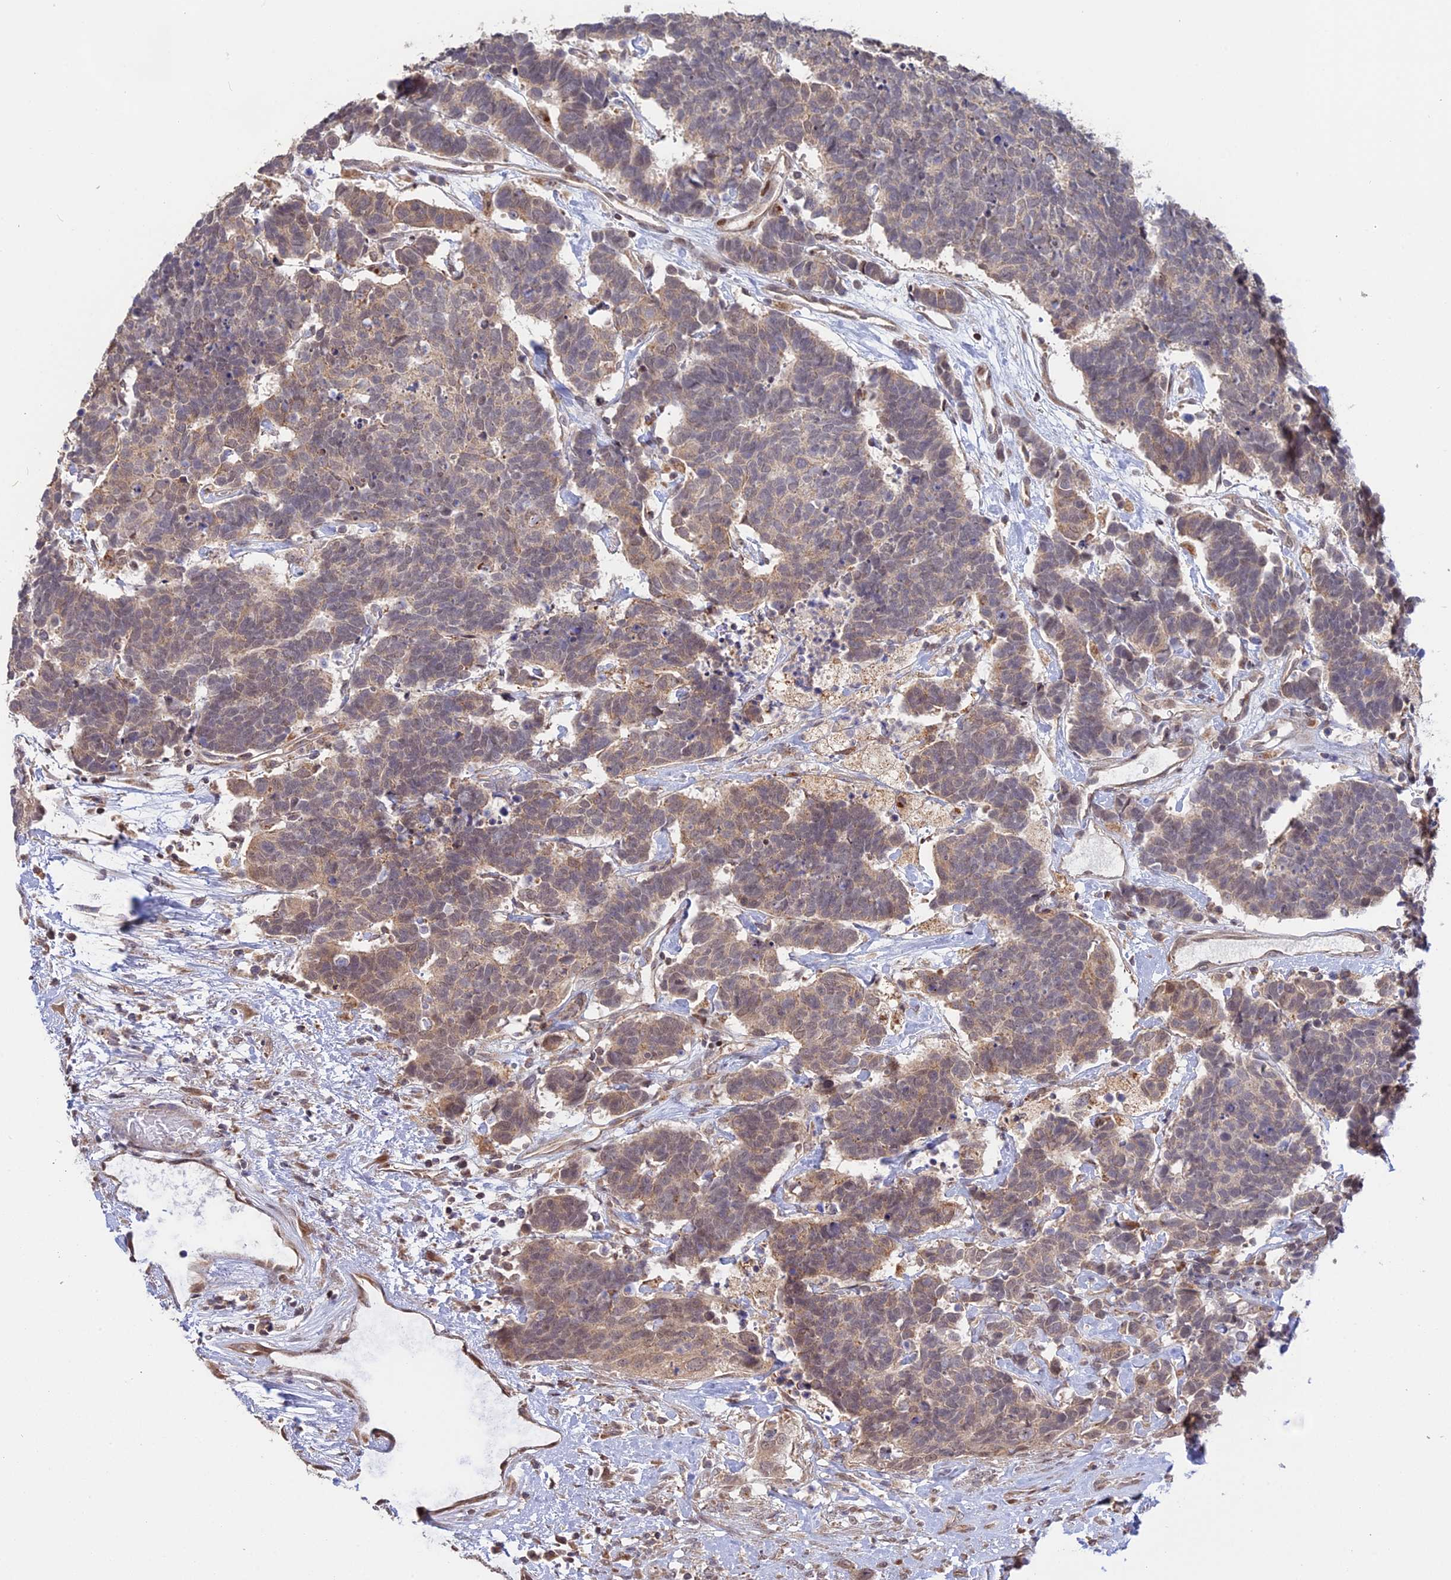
{"staining": {"intensity": "weak", "quantity": "25%-75%", "location": "cytoplasmic/membranous,nuclear"}, "tissue": "carcinoid", "cell_type": "Tumor cells", "image_type": "cancer", "snomed": [{"axis": "morphology", "description": "Carcinoma, NOS"}, {"axis": "morphology", "description": "Carcinoid, malignant, NOS"}, {"axis": "topography", "description": "Urinary bladder"}], "caption": "Immunohistochemistry (DAB (3,3'-diaminobenzidine)) staining of carcinoid shows weak cytoplasmic/membranous and nuclear protein positivity in approximately 25%-75% of tumor cells.", "gene": "GSKIP", "patient": {"sex": "male", "age": 57}}